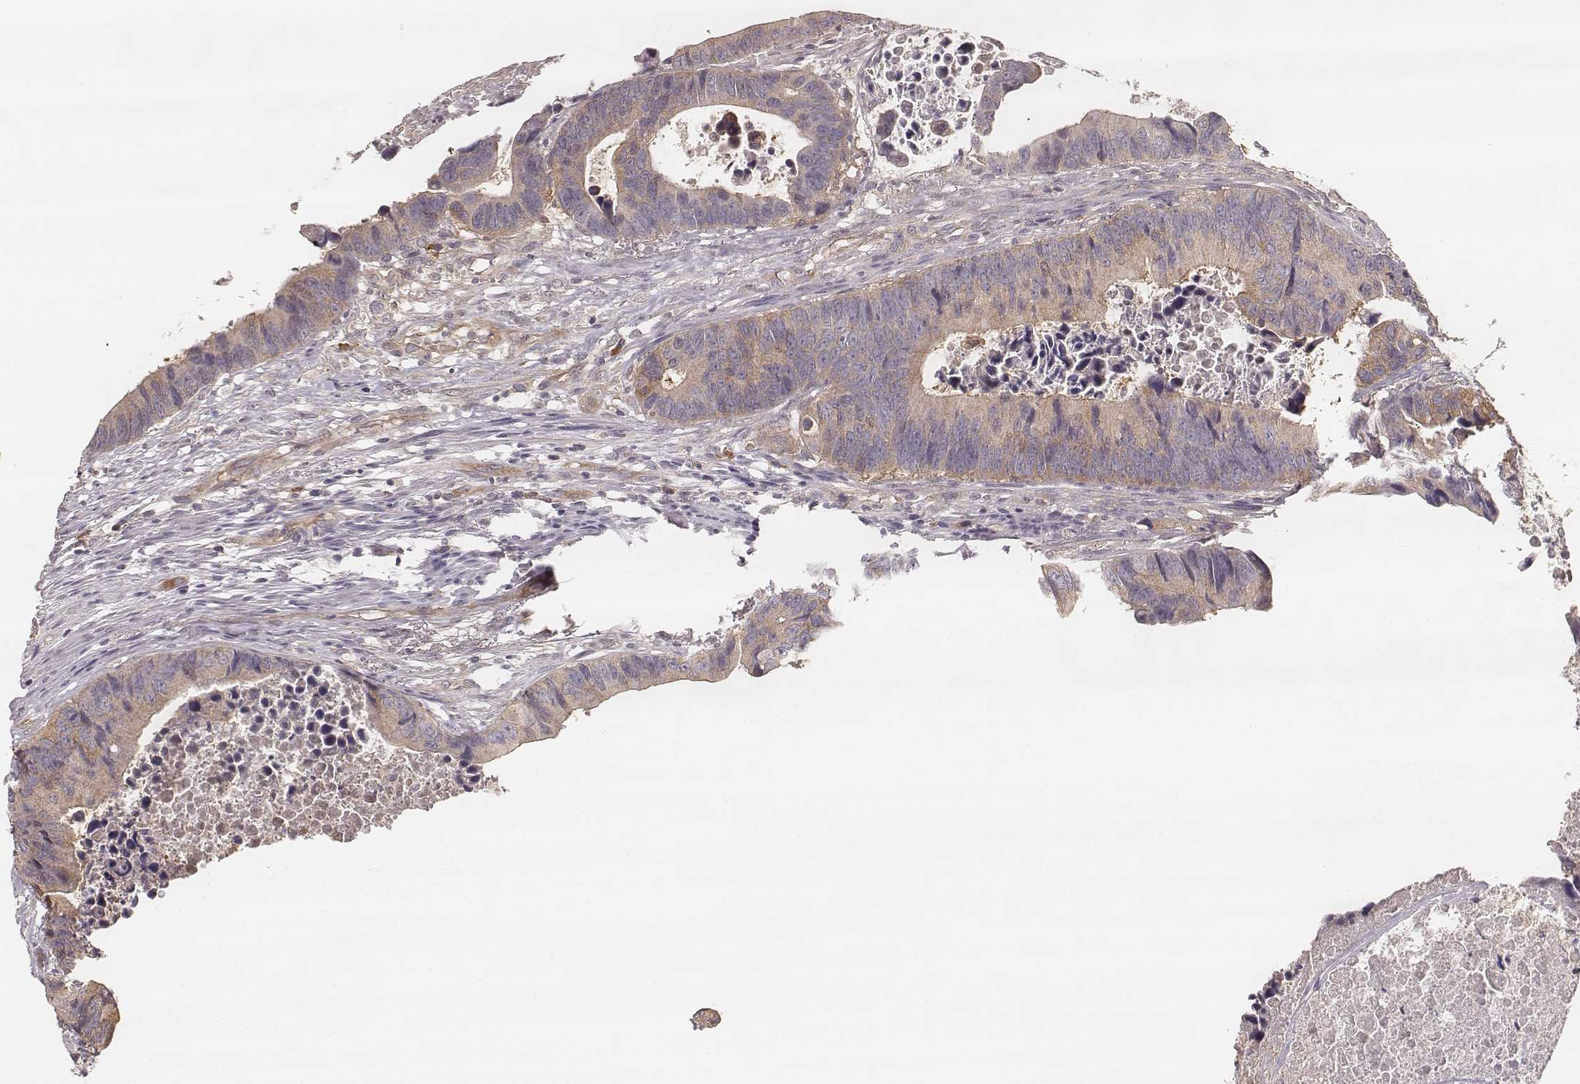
{"staining": {"intensity": "weak", "quantity": ">75%", "location": "cytoplasmic/membranous"}, "tissue": "colorectal cancer", "cell_type": "Tumor cells", "image_type": "cancer", "snomed": [{"axis": "morphology", "description": "Adenocarcinoma, NOS"}, {"axis": "topography", "description": "Colon"}], "caption": "This image demonstrates IHC staining of colorectal adenocarcinoma, with low weak cytoplasmic/membranous positivity in about >75% of tumor cells.", "gene": "CARS1", "patient": {"sex": "female", "age": 87}}